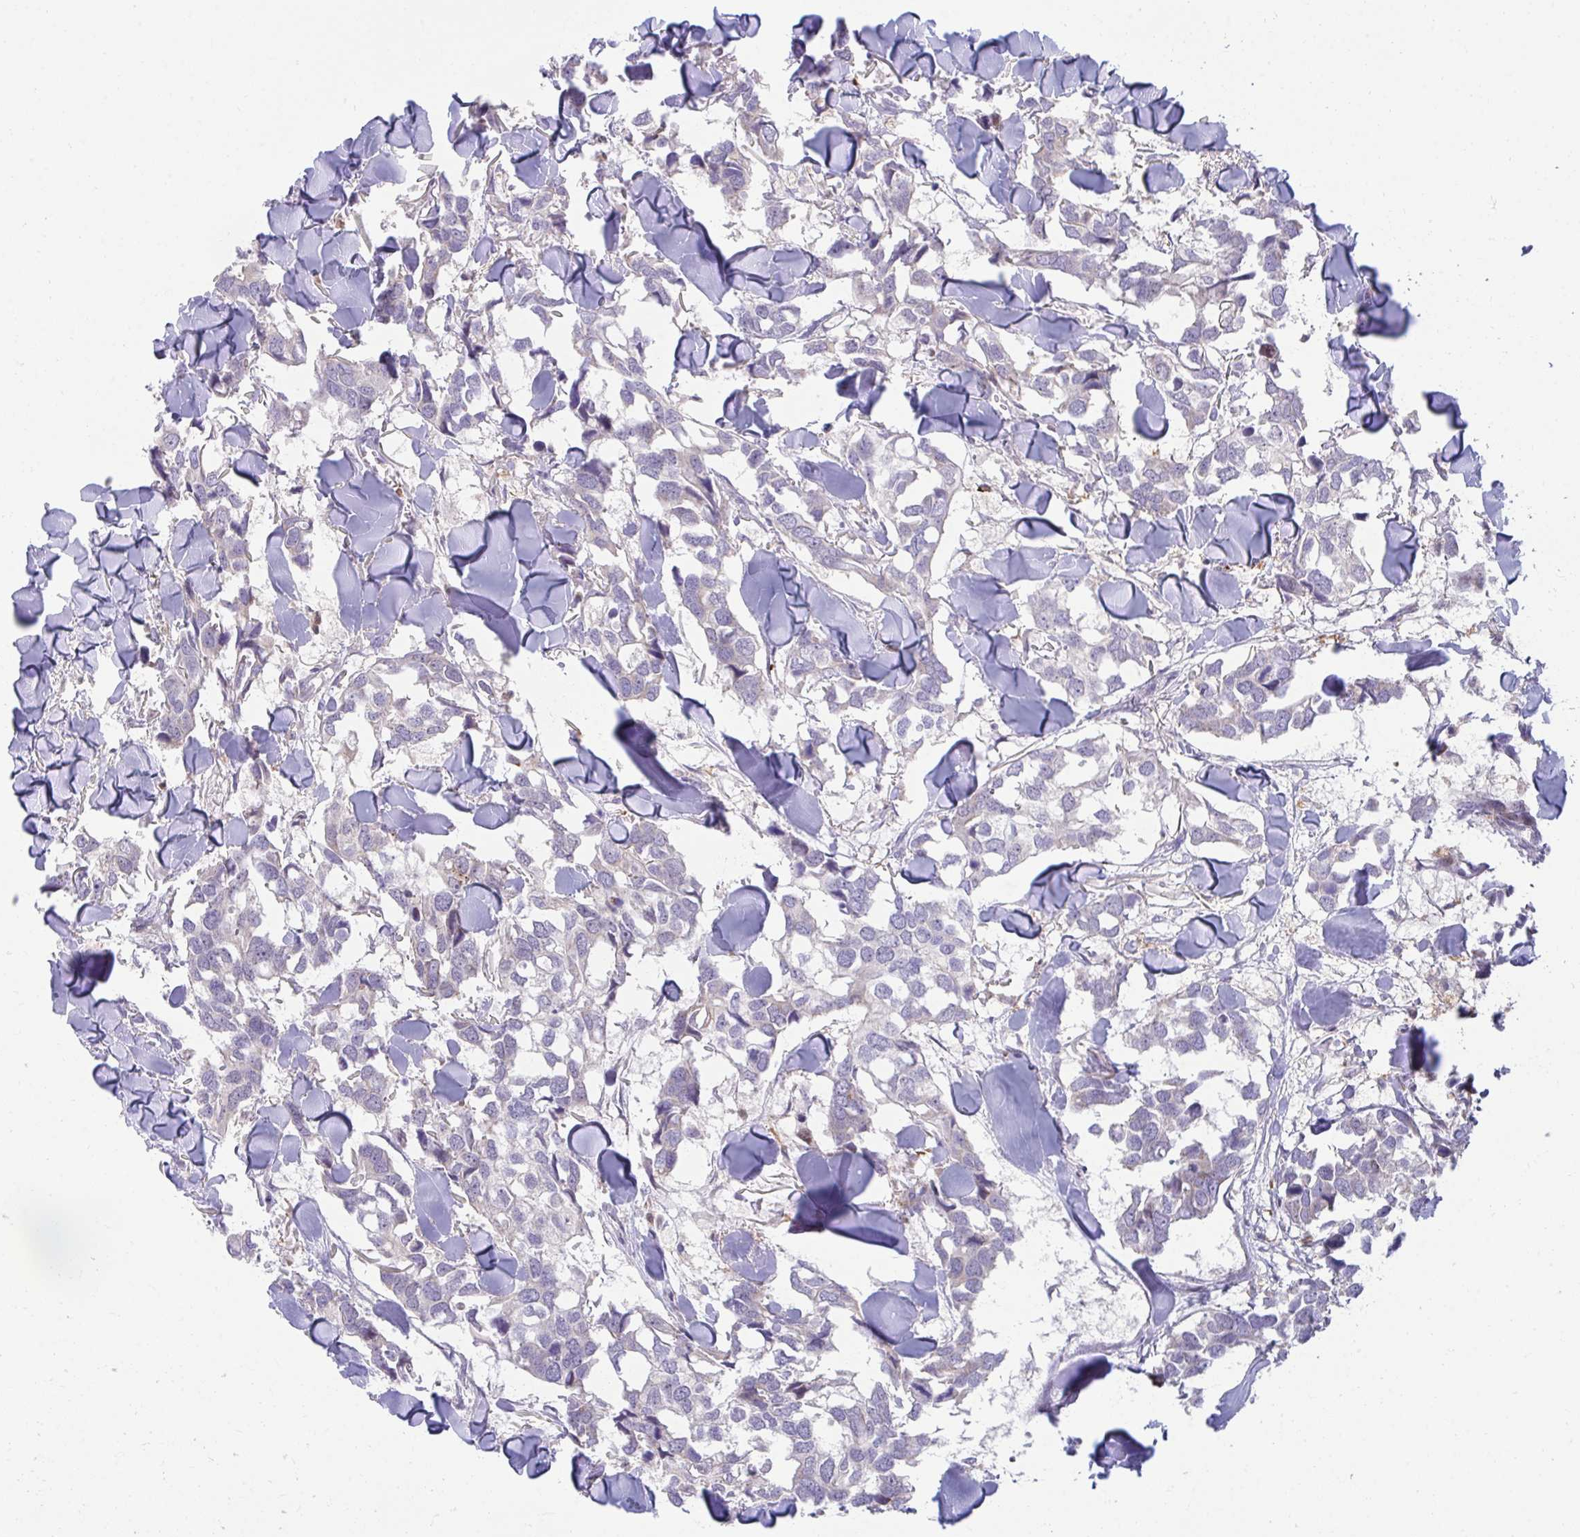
{"staining": {"intensity": "negative", "quantity": "none", "location": "none"}, "tissue": "breast cancer", "cell_type": "Tumor cells", "image_type": "cancer", "snomed": [{"axis": "morphology", "description": "Duct carcinoma"}, {"axis": "topography", "description": "Breast"}], "caption": "Tumor cells are negative for brown protein staining in breast cancer. (DAB (3,3'-diaminobenzidine) immunohistochemistry (IHC), high magnification).", "gene": "C16orf54", "patient": {"sex": "female", "age": 83}}